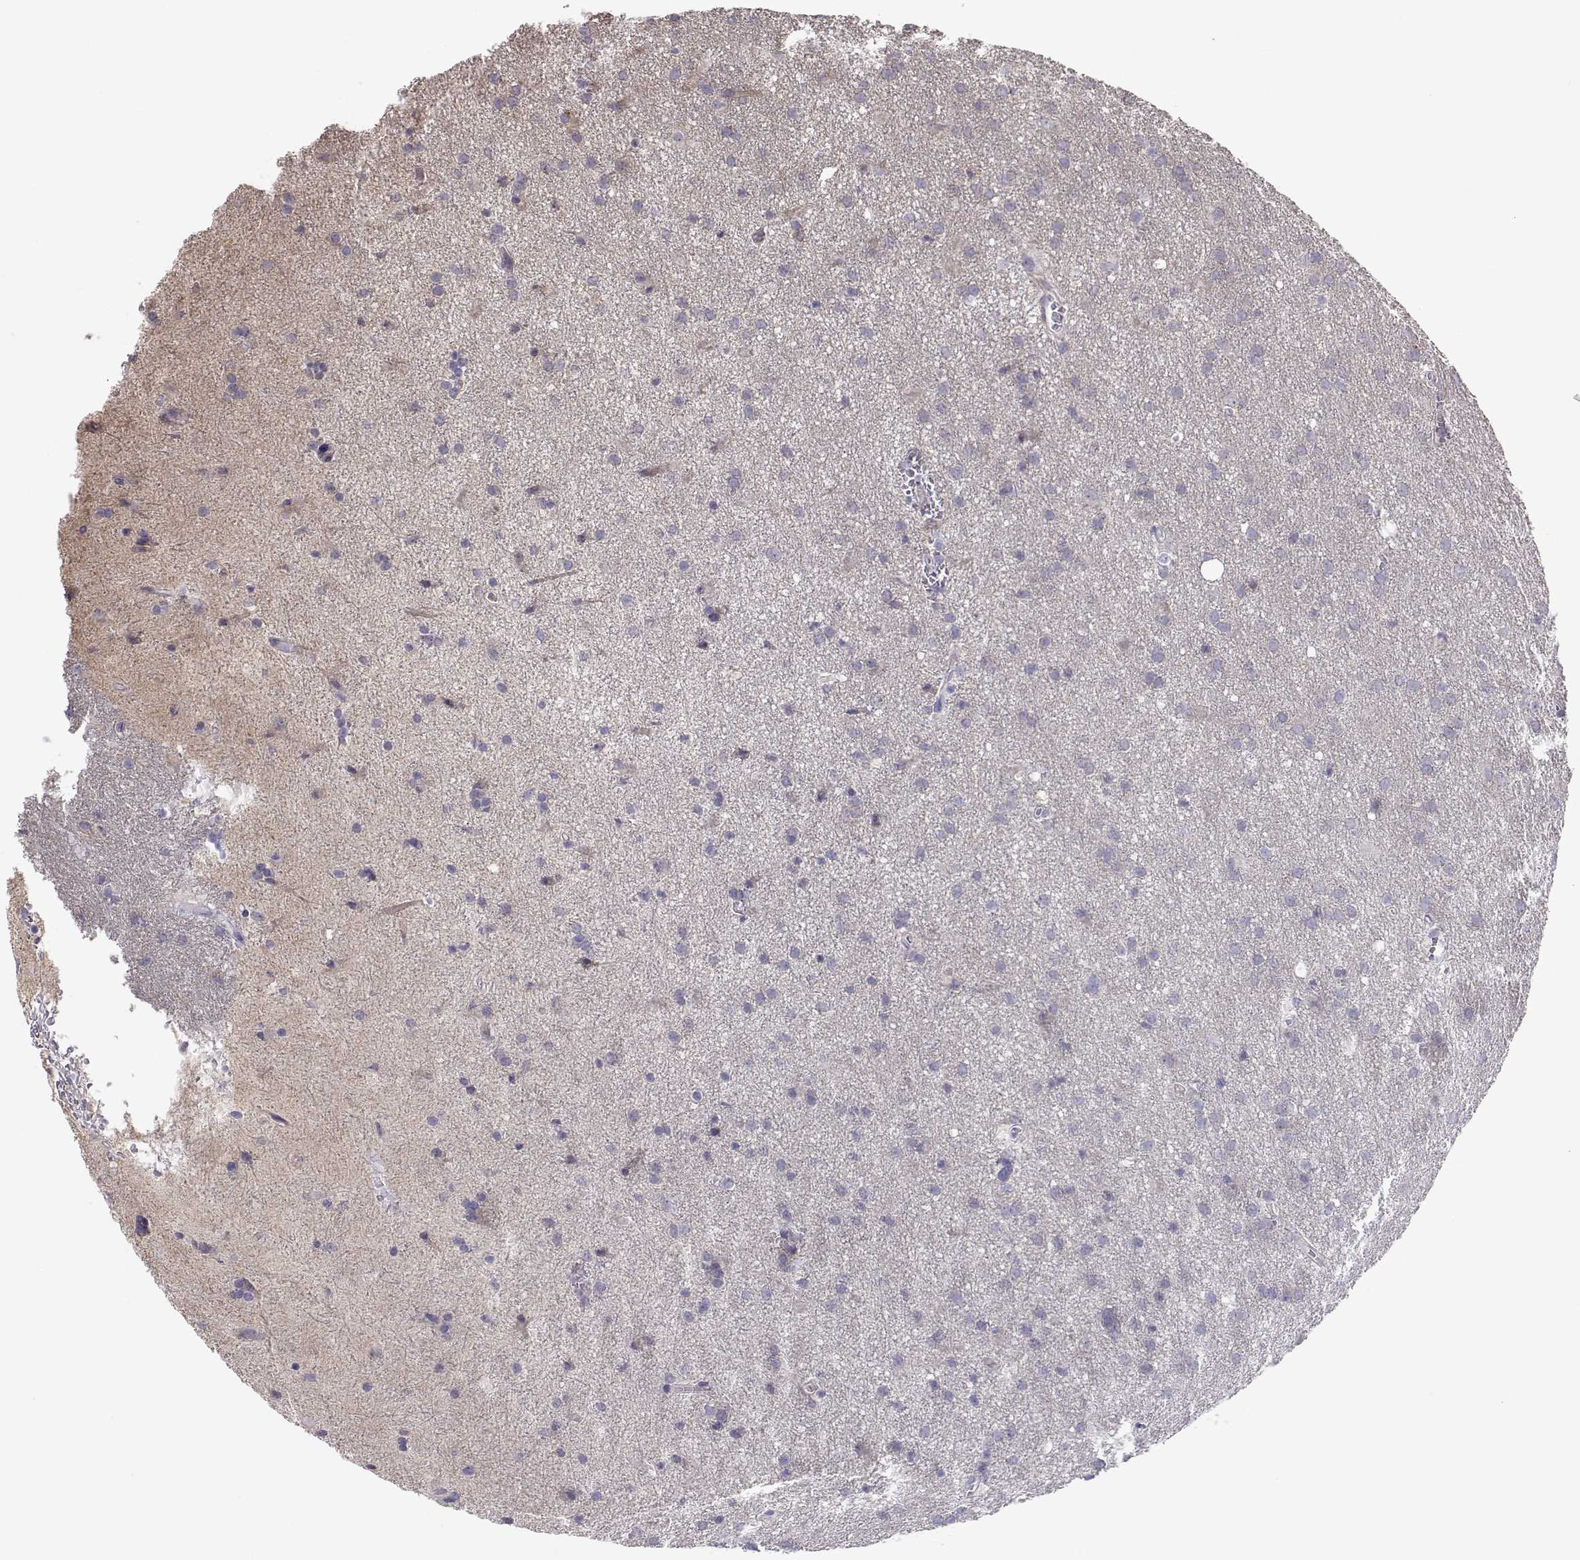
{"staining": {"intensity": "negative", "quantity": "none", "location": "none"}, "tissue": "glioma", "cell_type": "Tumor cells", "image_type": "cancer", "snomed": [{"axis": "morphology", "description": "Glioma, malignant, Low grade"}, {"axis": "topography", "description": "Brain"}], "caption": "The immunohistochemistry (IHC) histopathology image has no significant positivity in tumor cells of malignant glioma (low-grade) tissue.", "gene": "NCAM2", "patient": {"sex": "male", "age": 58}}